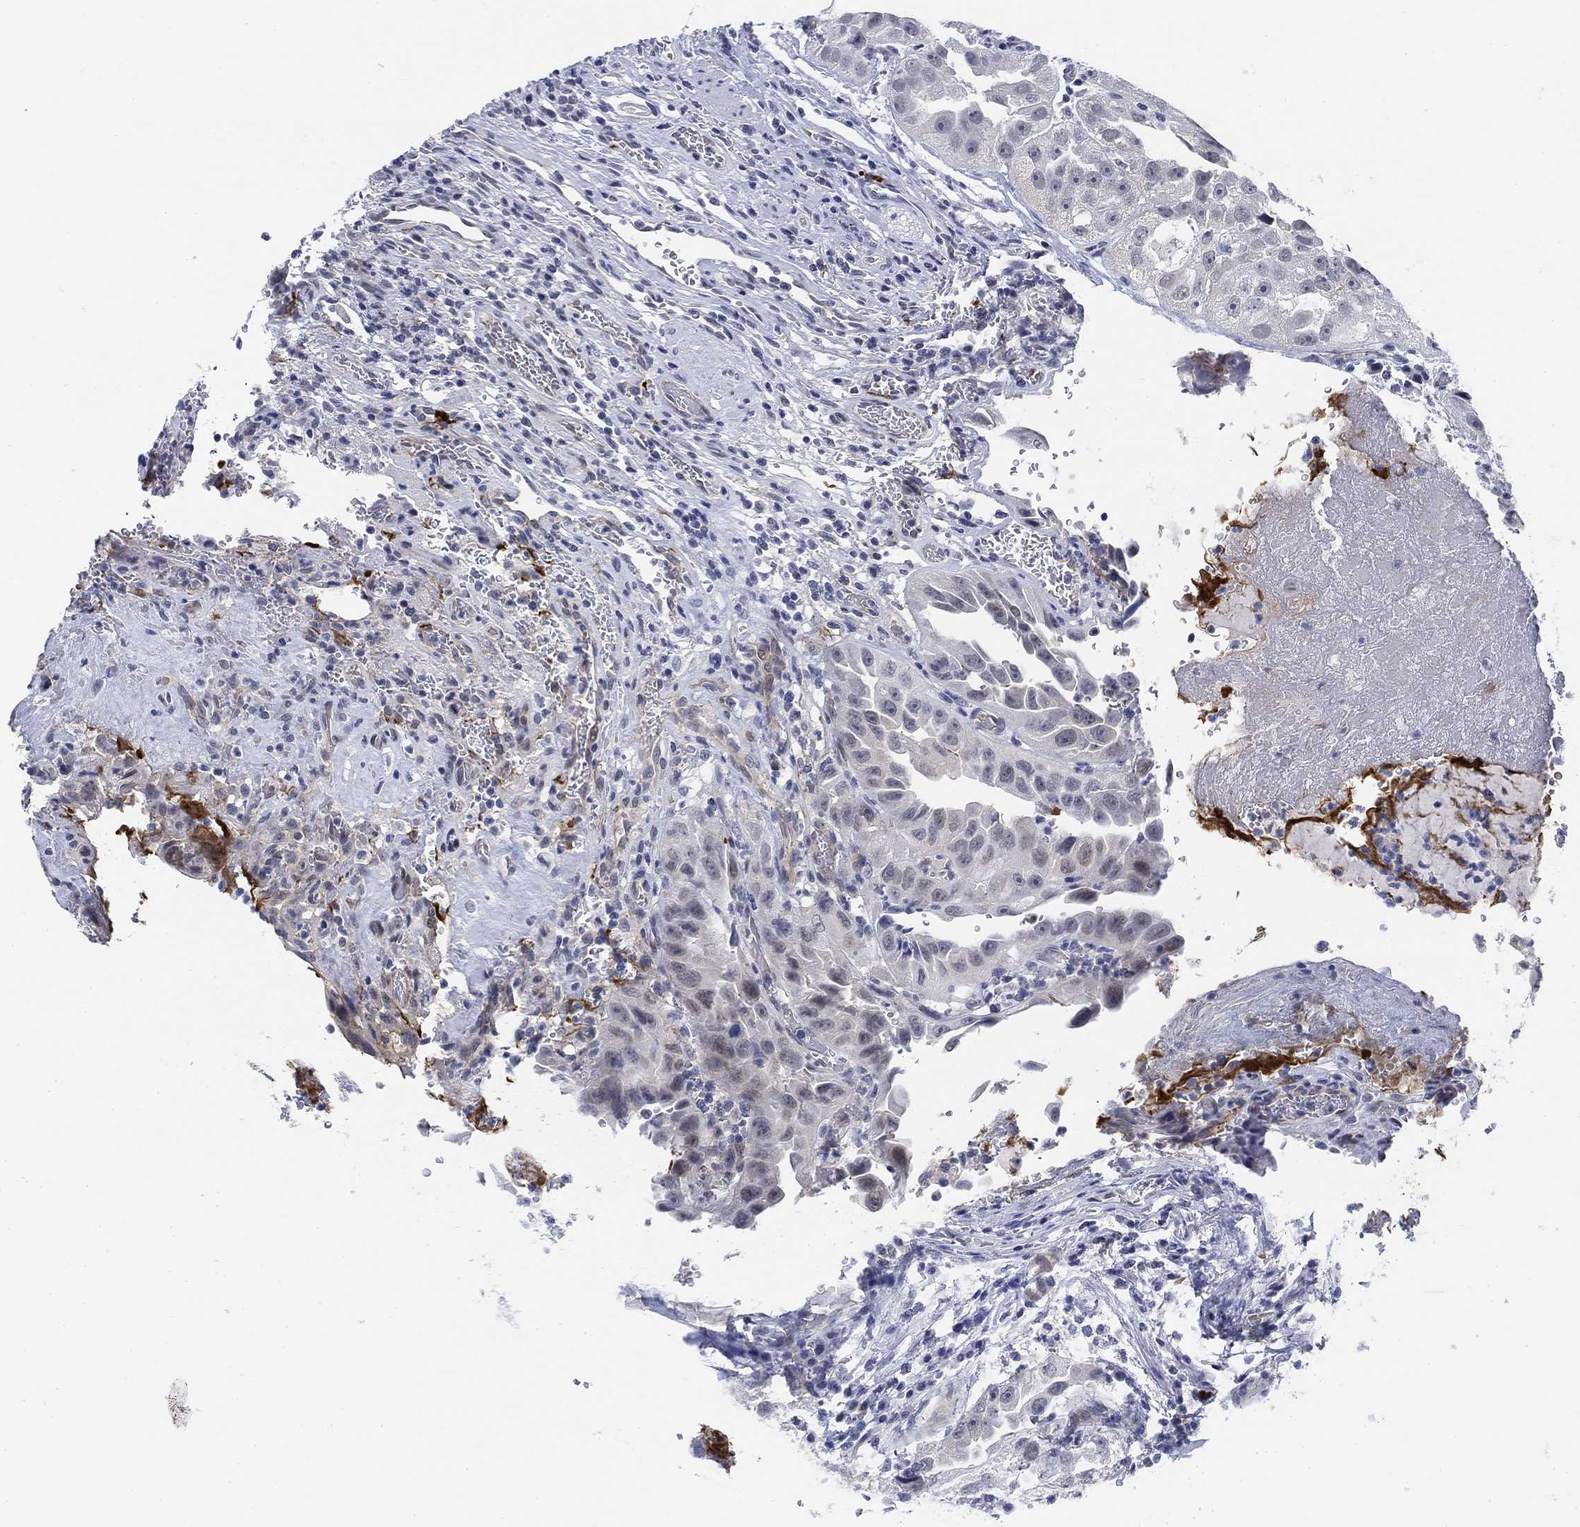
{"staining": {"intensity": "negative", "quantity": "none", "location": "none"}, "tissue": "urothelial cancer", "cell_type": "Tumor cells", "image_type": "cancer", "snomed": [{"axis": "morphology", "description": "Urothelial carcinoma, High grade"}, {"axis": "topography", "description": "Urinary bladder"}], "caption": "An immunohistochemistry (IHC) photomicrograph of urothelial cancer is shown. There is no staining in tumor cells of urothelial cancer.", "gene": "PAX6", "patient": {"sex": "female", "age": 41}}